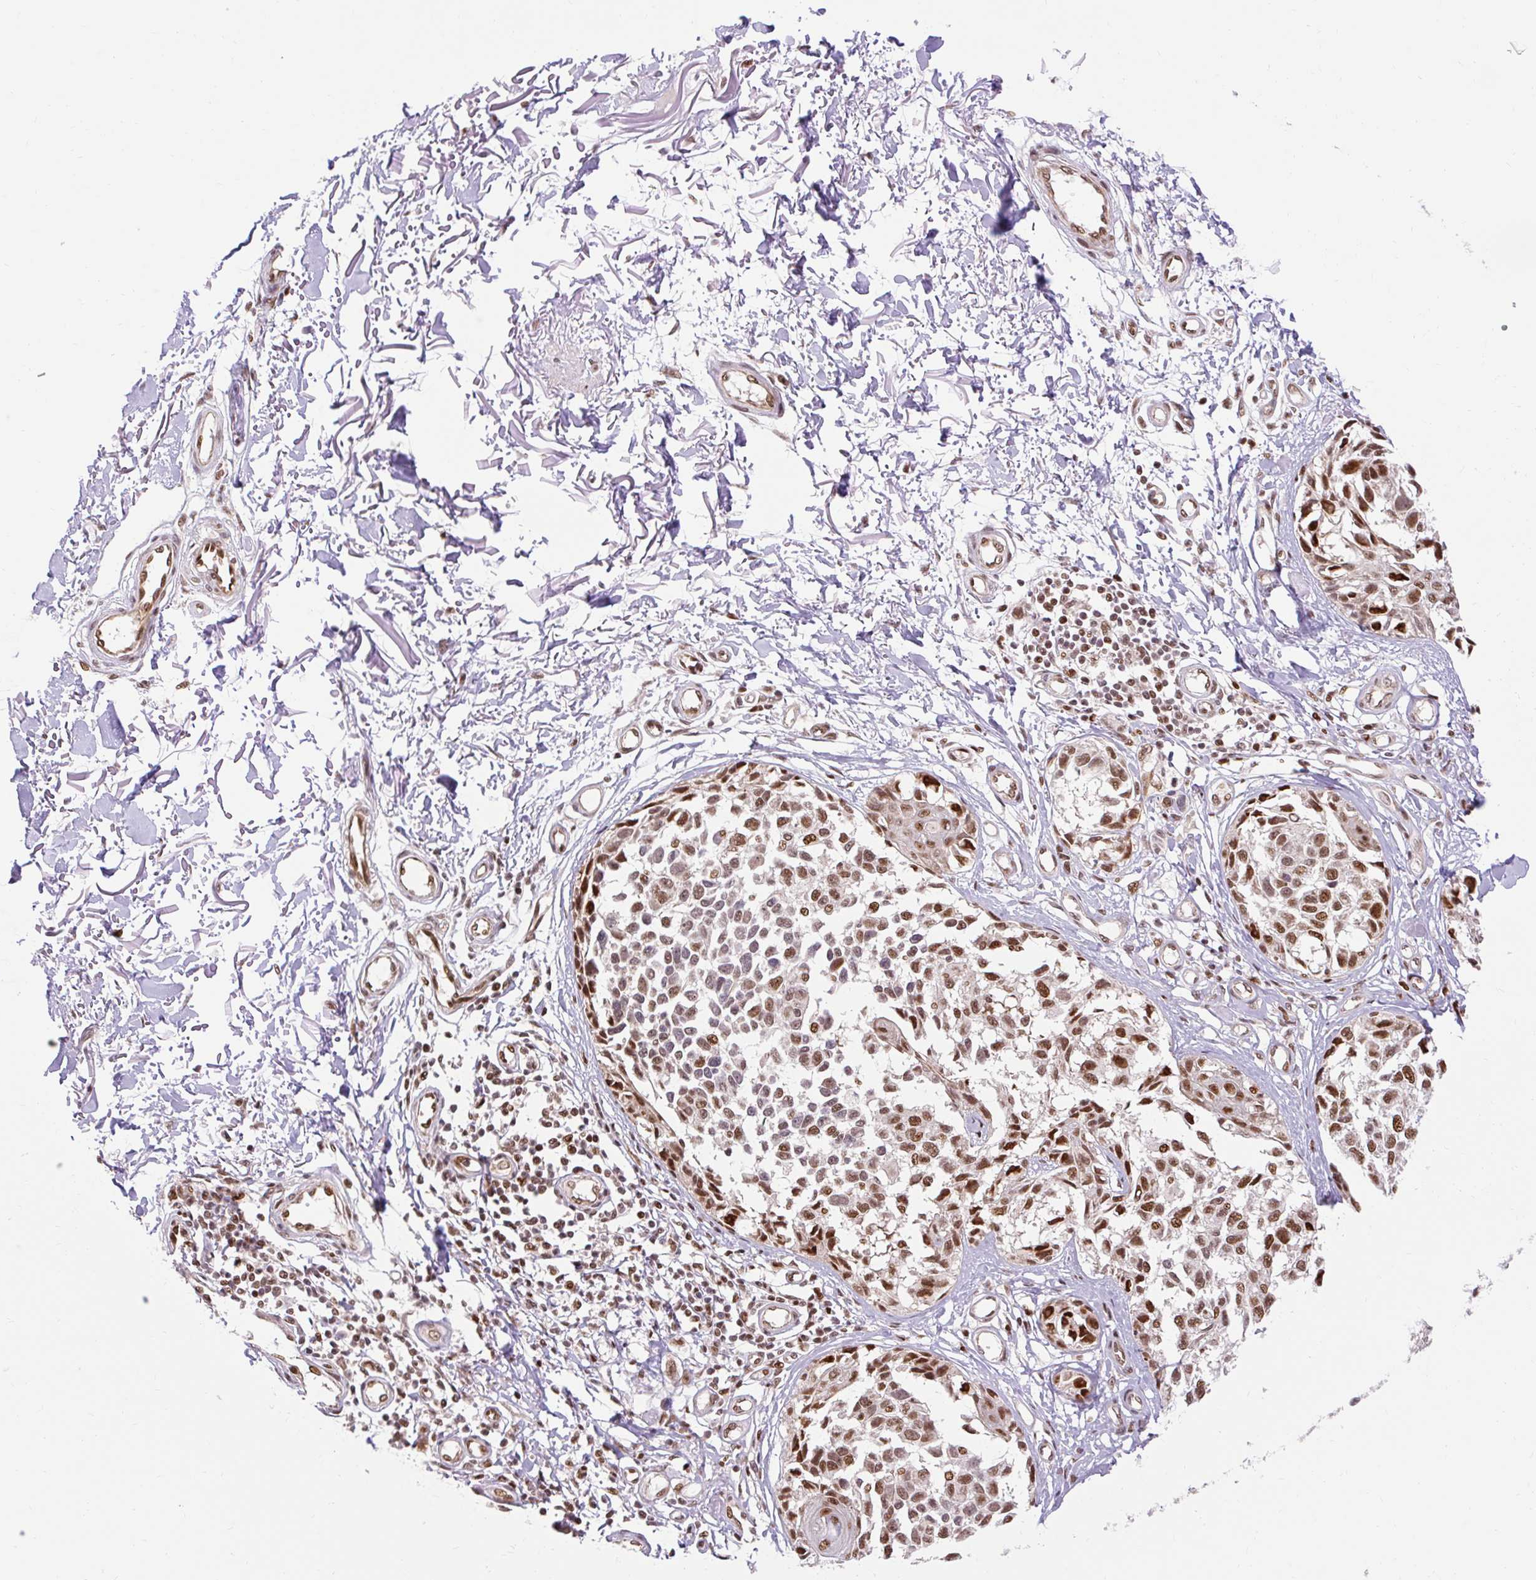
{"staining": {"intensity": "moderate", "quantity": ">75%", "location": "nuclear"}, "tissue": "melanoma", "cell_type": "Tumor cells", "image_type": "cancer", "snomed": [{"axis": "morphology", "description": "Malignant melanoma, NOS"}, {"axis": "topography", "description": "Skin"}], "caption": "This image demonstrates immunohistochemistry staining of human malignant melanoma, with medium moderate nuclear expression in approximately >75% of tumor cells.", "gene": "MECOM", "patient": {"sex": "male", "age": 73}}